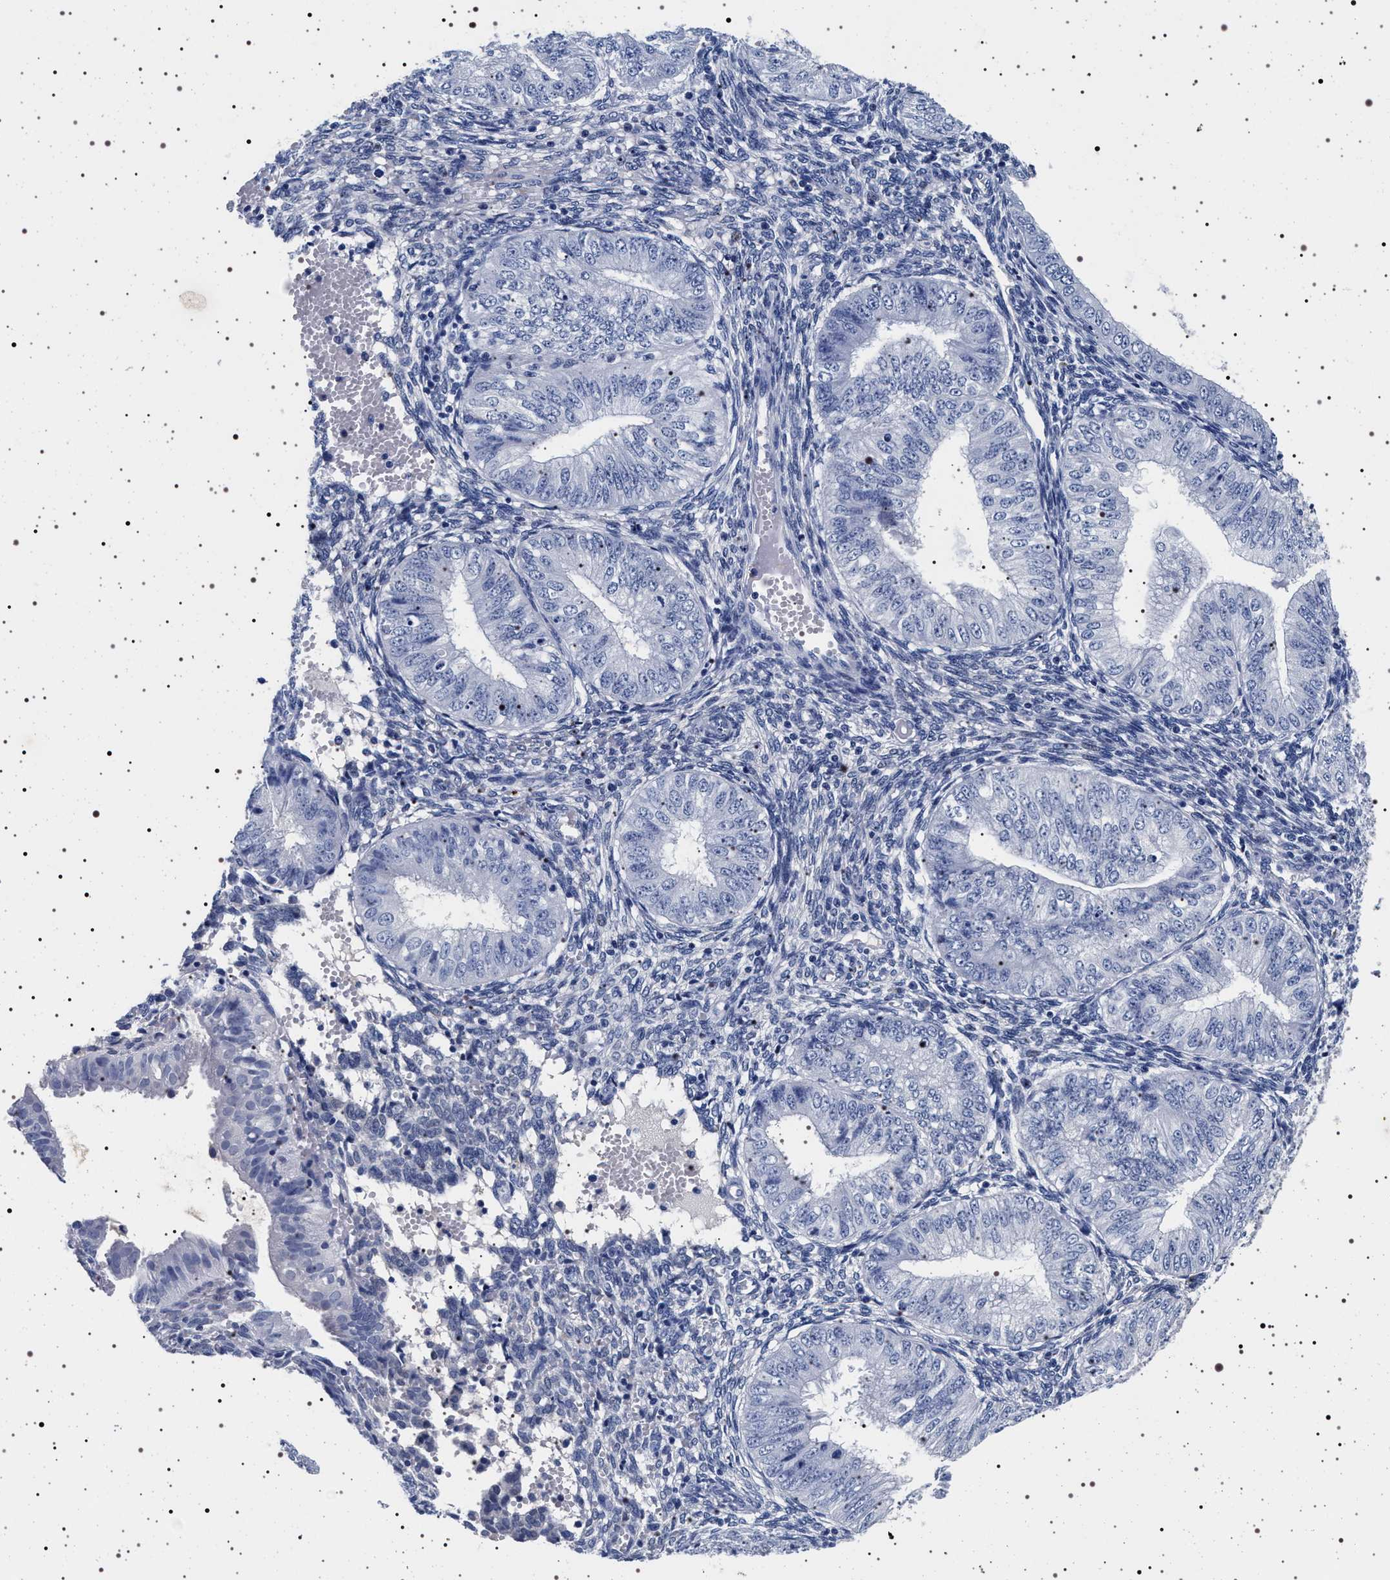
{"staining": {"intensity": "negative", "quantity": "none", "location": "none"}, "tissue": "endometrial cancer", "cell_type": "Tumor cells", "image_type": "cancer", "snomed": [{"axis": "morphology", "description": "Normal tissue, NOS"}, {"axis": "morphology", "description": "Adenocarcinoma, NOS"}, {"axis": "topography", "description": "Endometrium"}], "caption": "The photomicrograph exhibits no staining of tumor cells in adenocarcinoma (endometrial). (DAB immunohistochemistry visualized using brightfield microscopy, high magnification).", "gene": "MAPK10", "patient": {"sex": "female", "age": 53}}